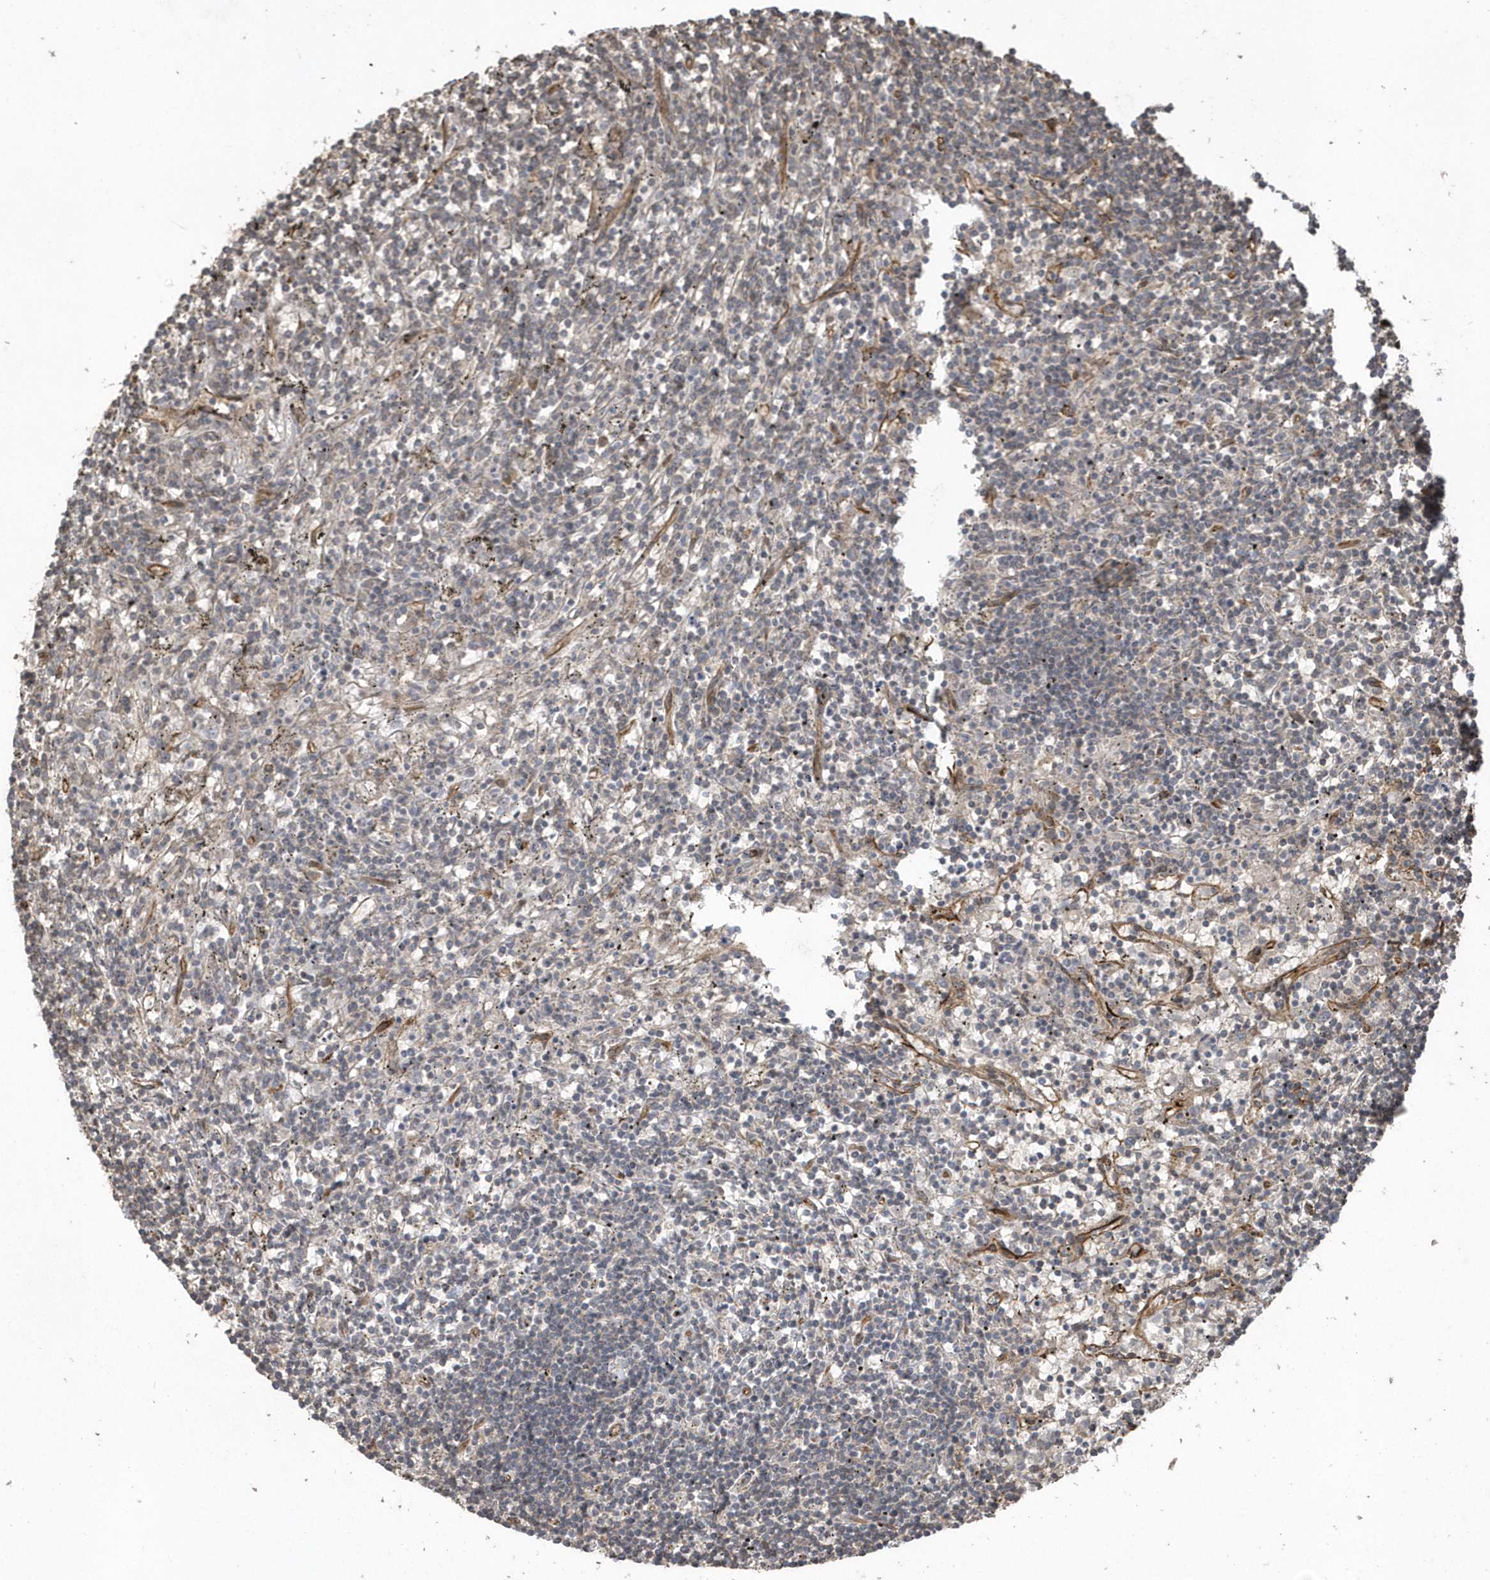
{"staining": {"intensity": "weak", "quantity": "<25%", "location": "cytoplasmic/membranous"}, "tissue": "lymphoma", "cell_type": "Tumor cells", "image_type": "cancer", "snomed": [{"axis": "morphology", "description": "Malignant lymphoma, non-Hodgkin's type, Low grade"}, {"axis": "topography", "description": "Spleen"}], "caption": "Tumor cells are negative for protein expression in human low-grade malignant lymphoma, non-Hodgkin's type. (Brightfield microscopy of DAB (3,3'-diaminobenzidine) immunohistochemistry at high magnification).", "gene": "HERPUD1", "patient": {"sex": "male", "age": 76}}